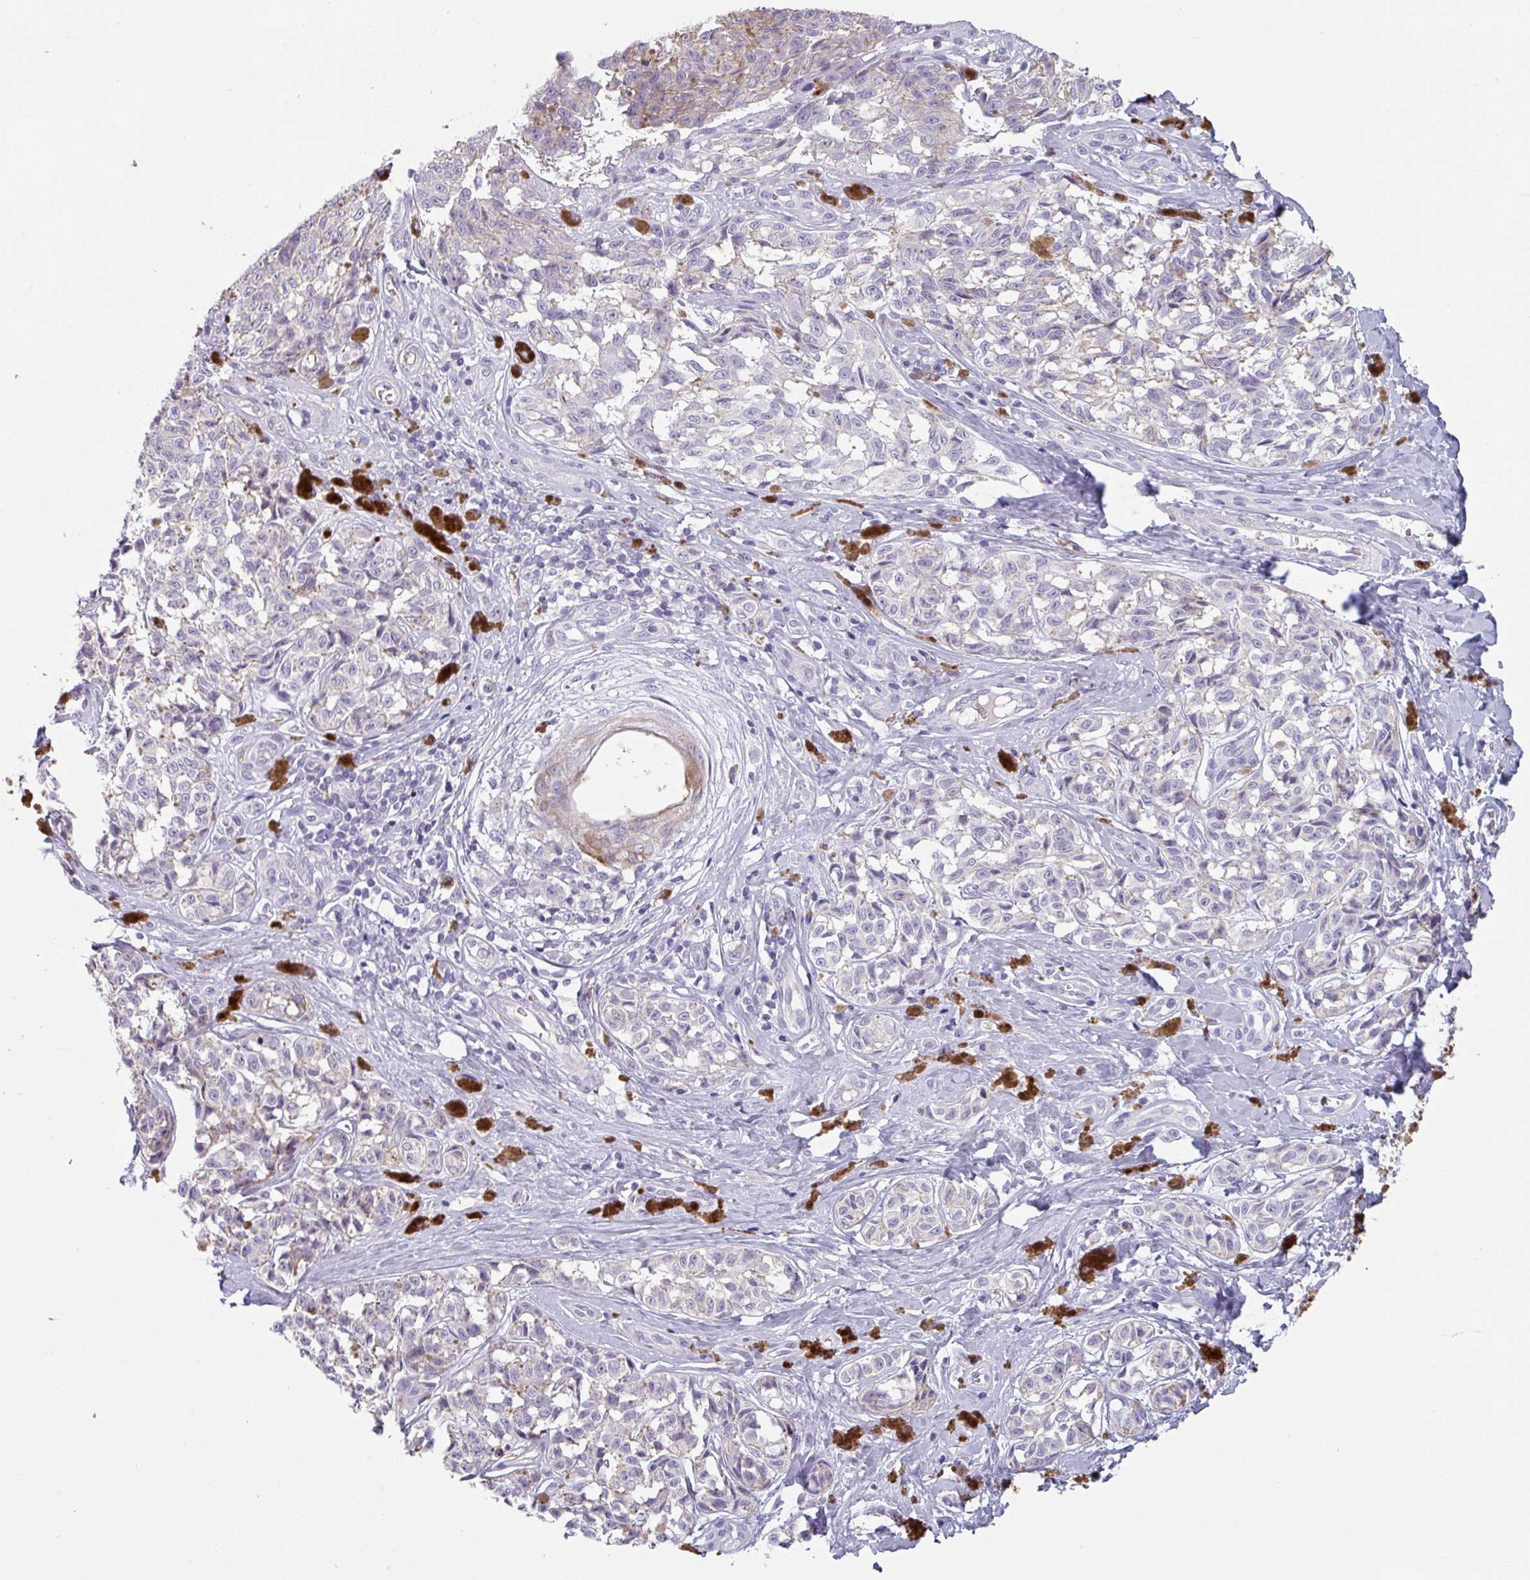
{"staining": {"intensity": "negative", "quantity": "none", "location": "none"}, "tissue": "melanoma", "cell_type": "Tumor cells", "image_type": "cancer", "snomed": [{"axis": "morphology", "description": "Malignant melanoma, NOS"}, {"axis": "topography", "description": "Skin"}], "caption": "Immunohistochemical staining of malignant melanoma displays no significant staining in tumor cells.", "gene": "TMEM132A", "patient": {"sex": "female", "age": 65}}